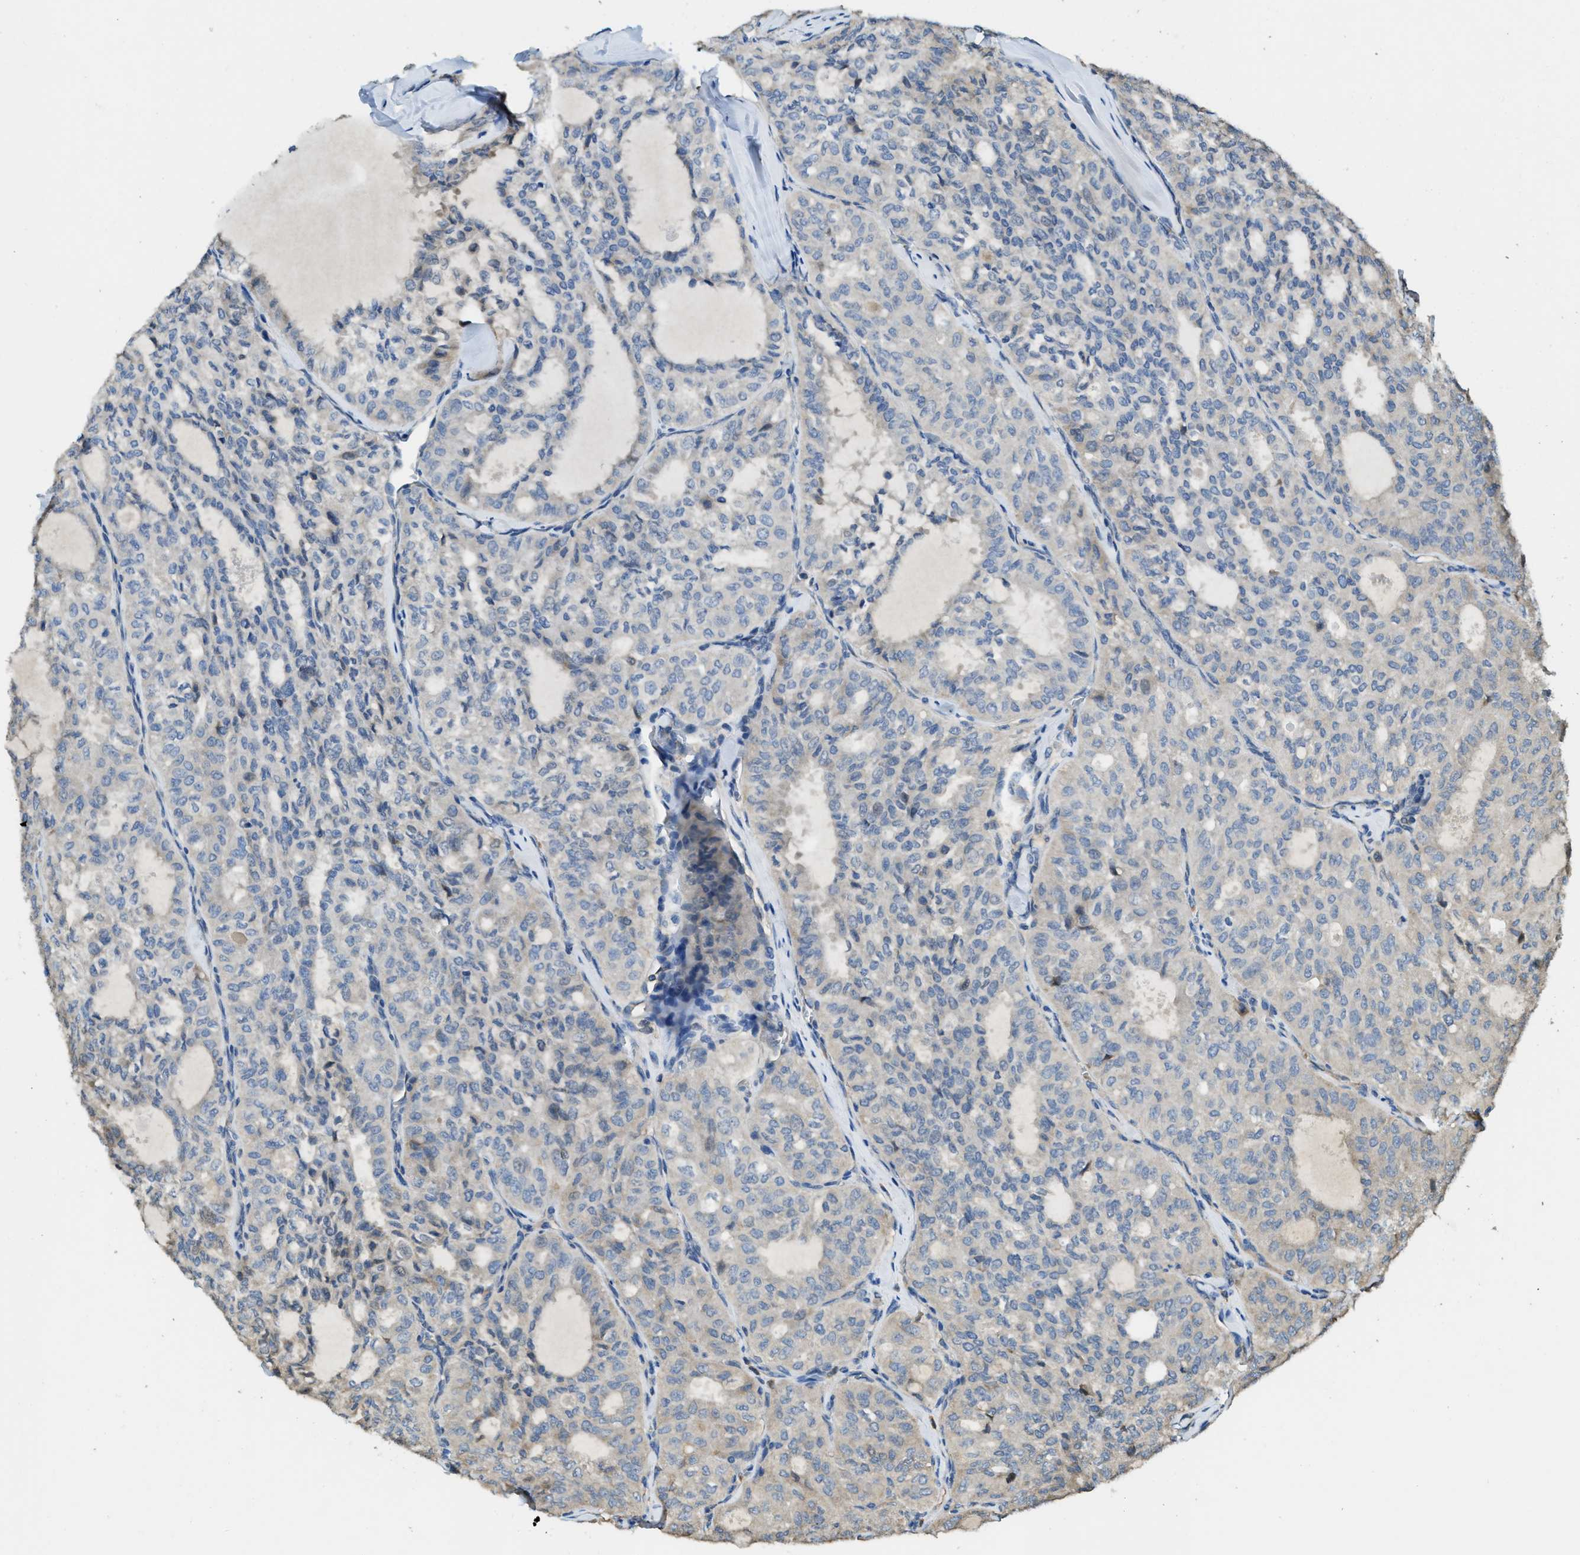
{"staining": {"intensity": "weak", "quantity": "<25%", "location": "cytoplasmic/membranous"}, "tissue": "thyroid cancer", "cell_type": "Tumor cells", "image_type": "cancer", "snomed": [{"axis": "morphology", "description": "Follicular adenoma carcinoma, NOS"}, {"axis": "topography", "description": "Thyroid gland"}], "caption": "DAB immunohistochemical staining of human follicular adenoma carcinoma (thyroid) shows no significant positivity in tumor cells.", "gene": "RIPK2", "patient": {"sex": "male", "age": 75}}